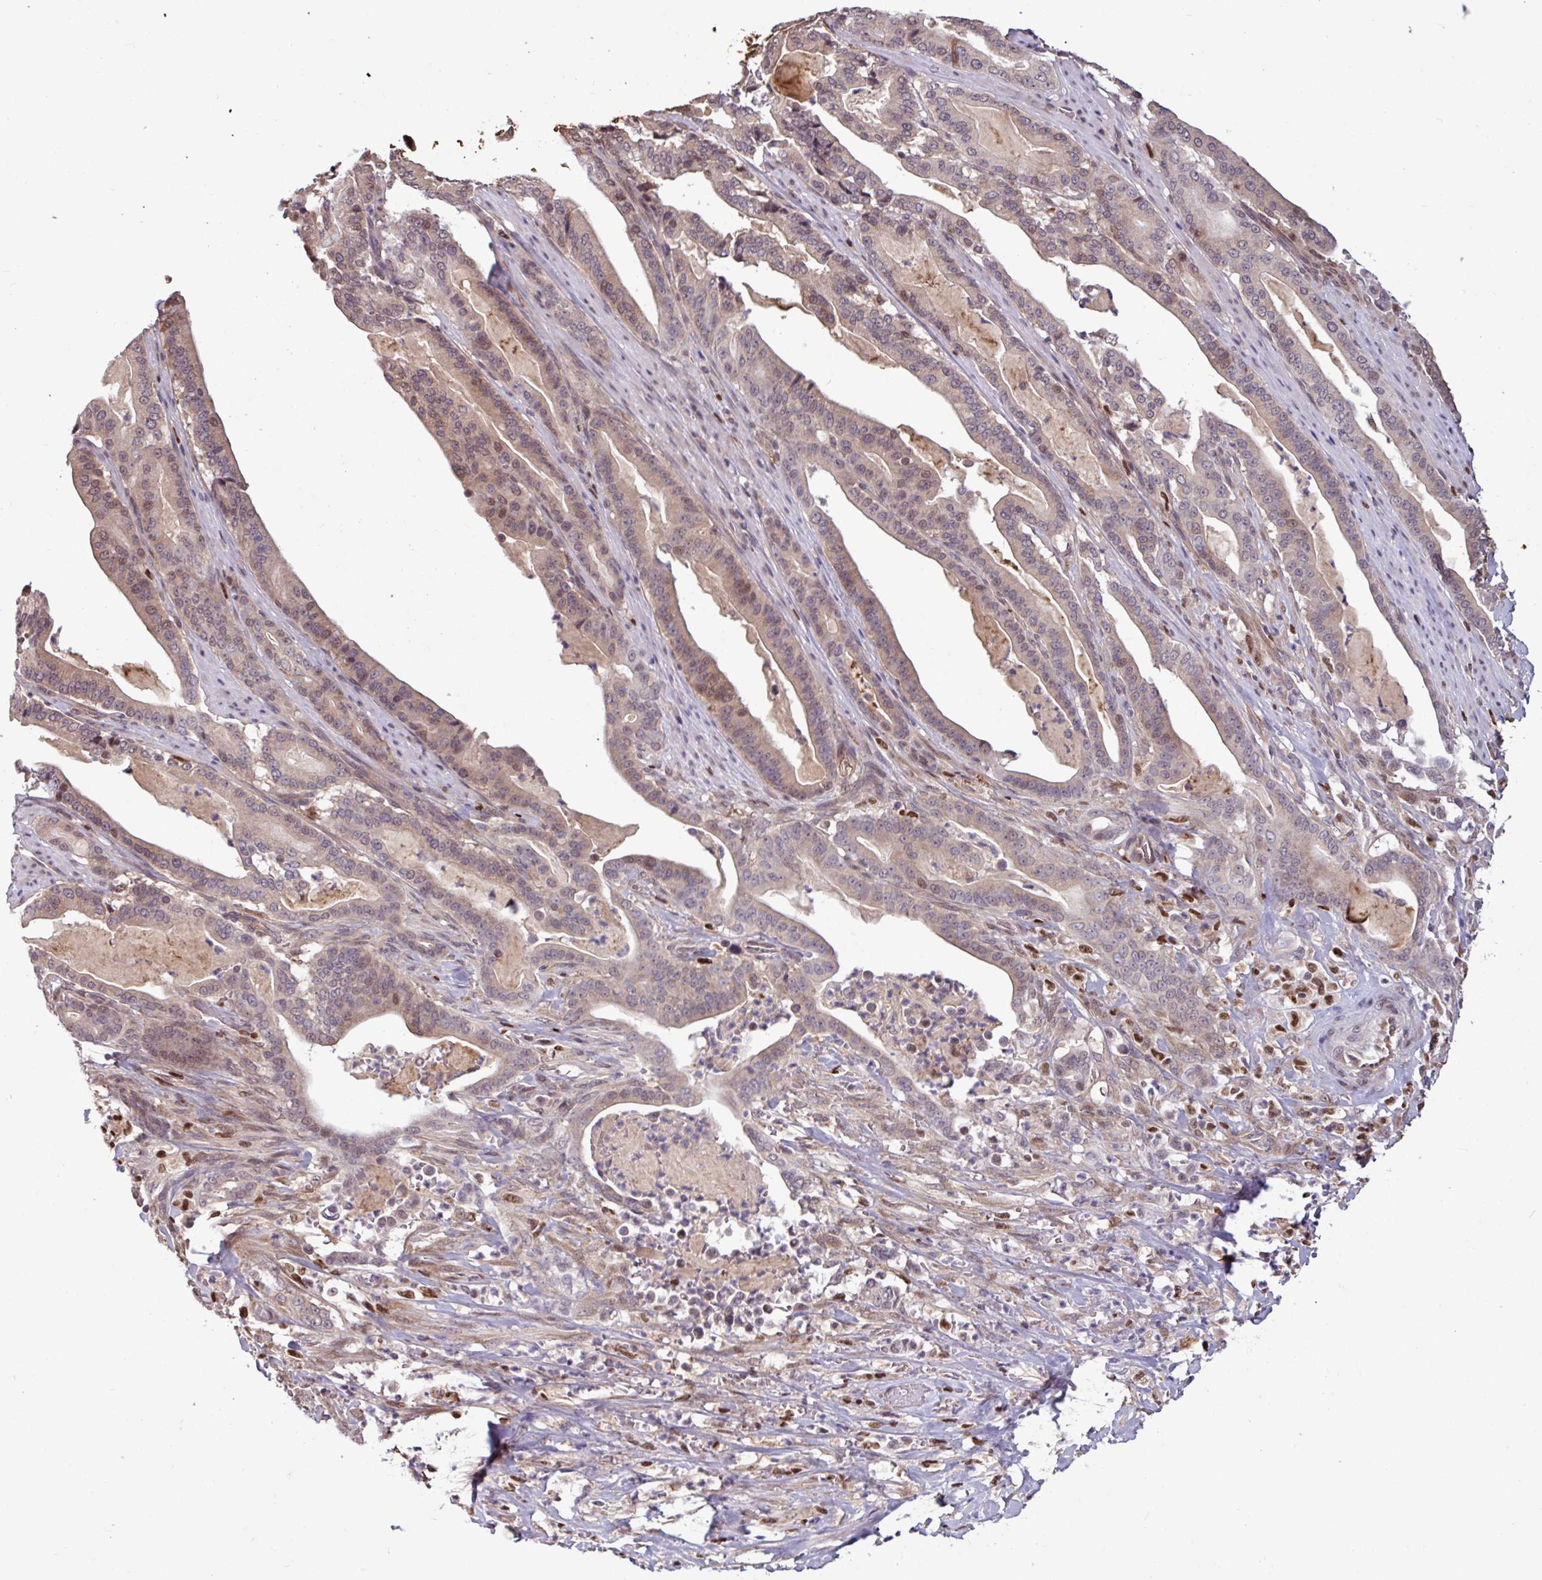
{"staining": {"intensity": "weak", "quantity": "25%-75%", "location": "nuclear"}, "tissue": "pancreatic cancer", "cell_type": "Tumor cells", "image_type": "cancer", "snomed": [{"axis": "morphology", "description": "Adenocarcinoma, NOS"}, {"axis": "topography", "description": "Pancreas"}], "caption": "A histopathology image showing weak nuclear positivity in about 25%-75% of tumor cells in pancreatic adenocarcinoma, as visualized by brown immunohistochemical staining.", "gene": "SKIC2", "patient": {"sex": "male", "age": 63}}